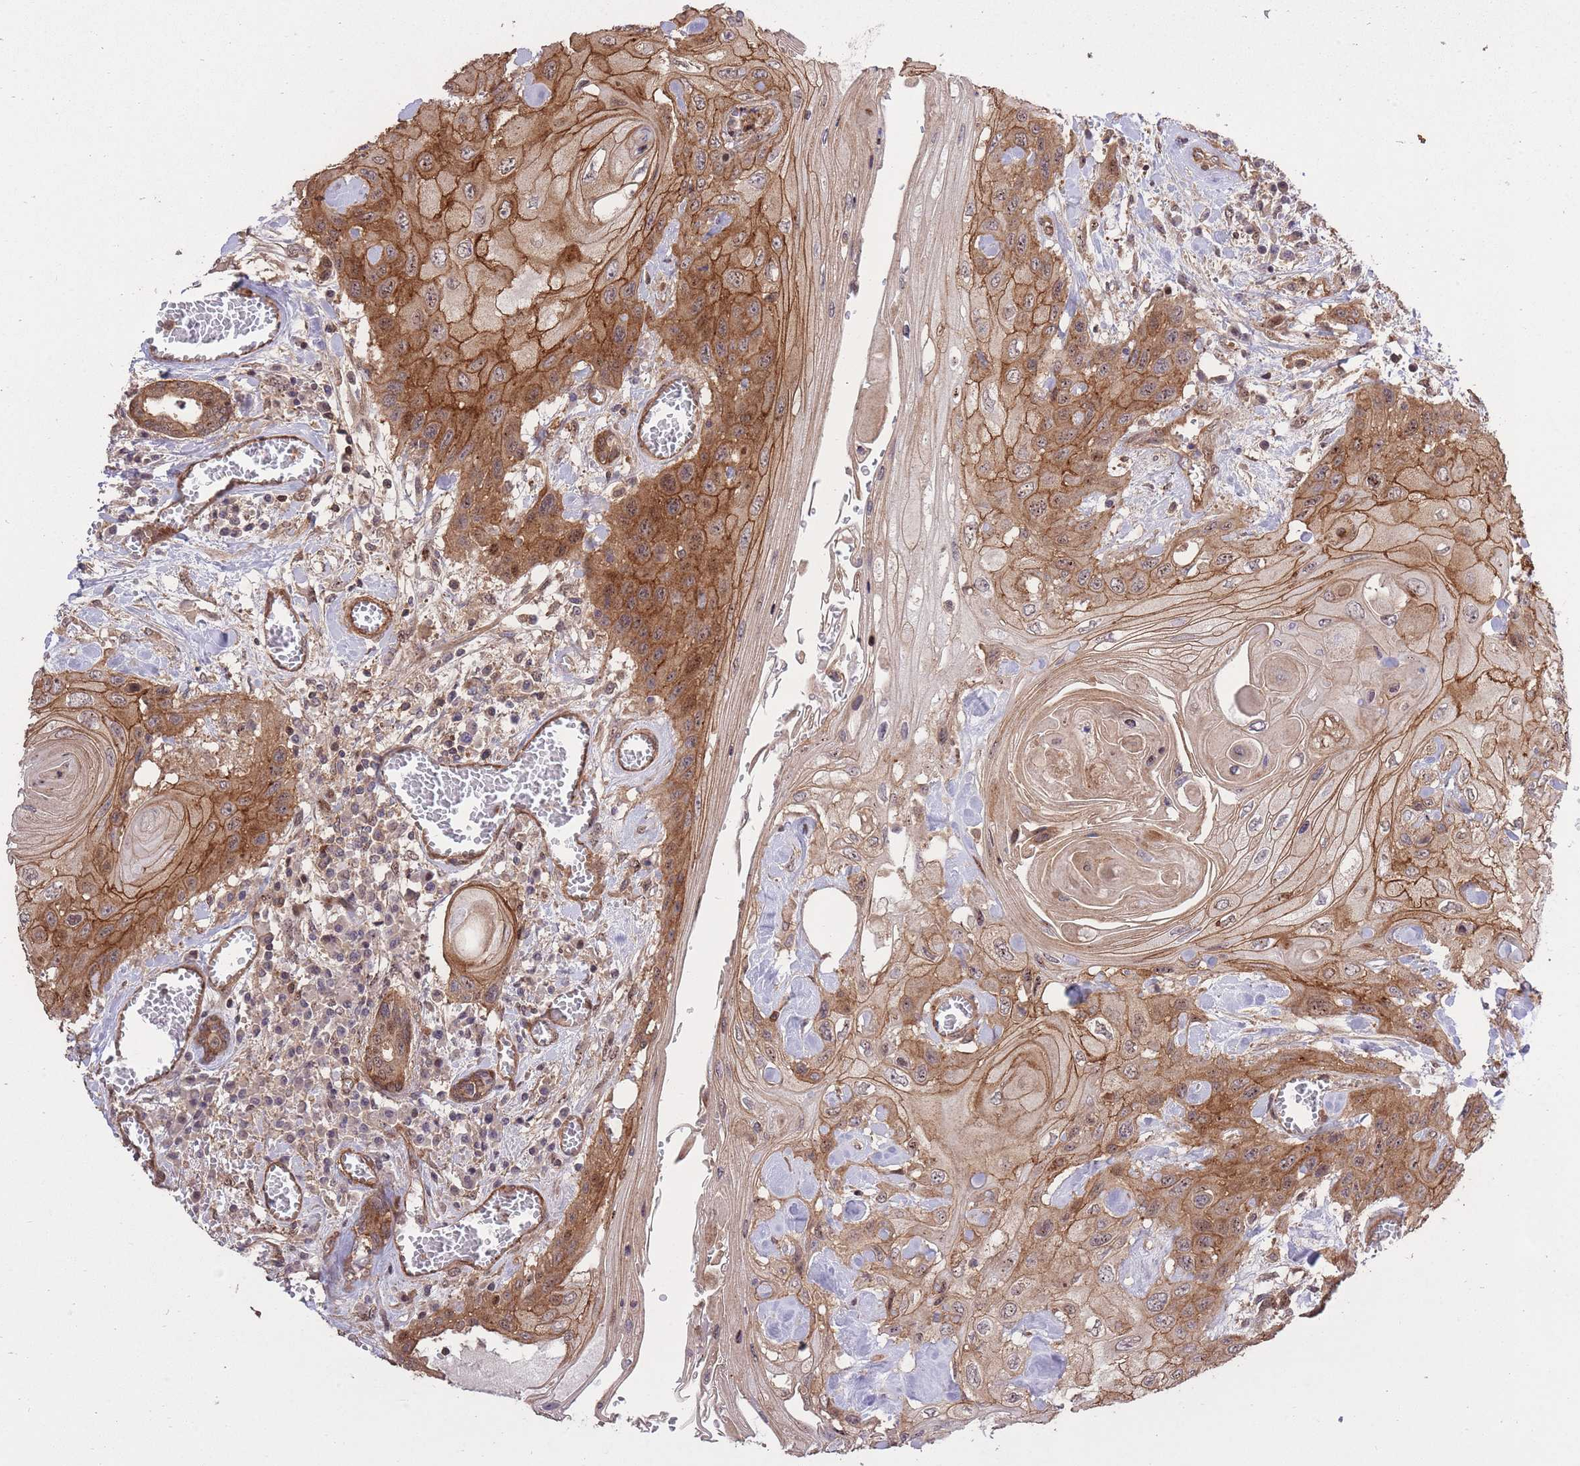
{"staining": {"intensity": "moderate", "quantity": ">75%", "location": "cytoplasmic/membranous"}, "tissue": "head and neck cancer", "cell_type": "Tumor cells", "image_type": "cancer", "snomed": [{"axis": "morphology", "description": "Squamous cell carcinoma, NOS"}, {"axis": "topography", "description": "Head-Neck"}], "caption": "Squamous cell carcinoma (head and neck) tissue displays moderate cytoplasmic/membranous staining in approximately >75% of tumor cells, visualized by immunohistochemistry.", "gene": "PLD1", "patient": {"sex": "female", "age": 43}}